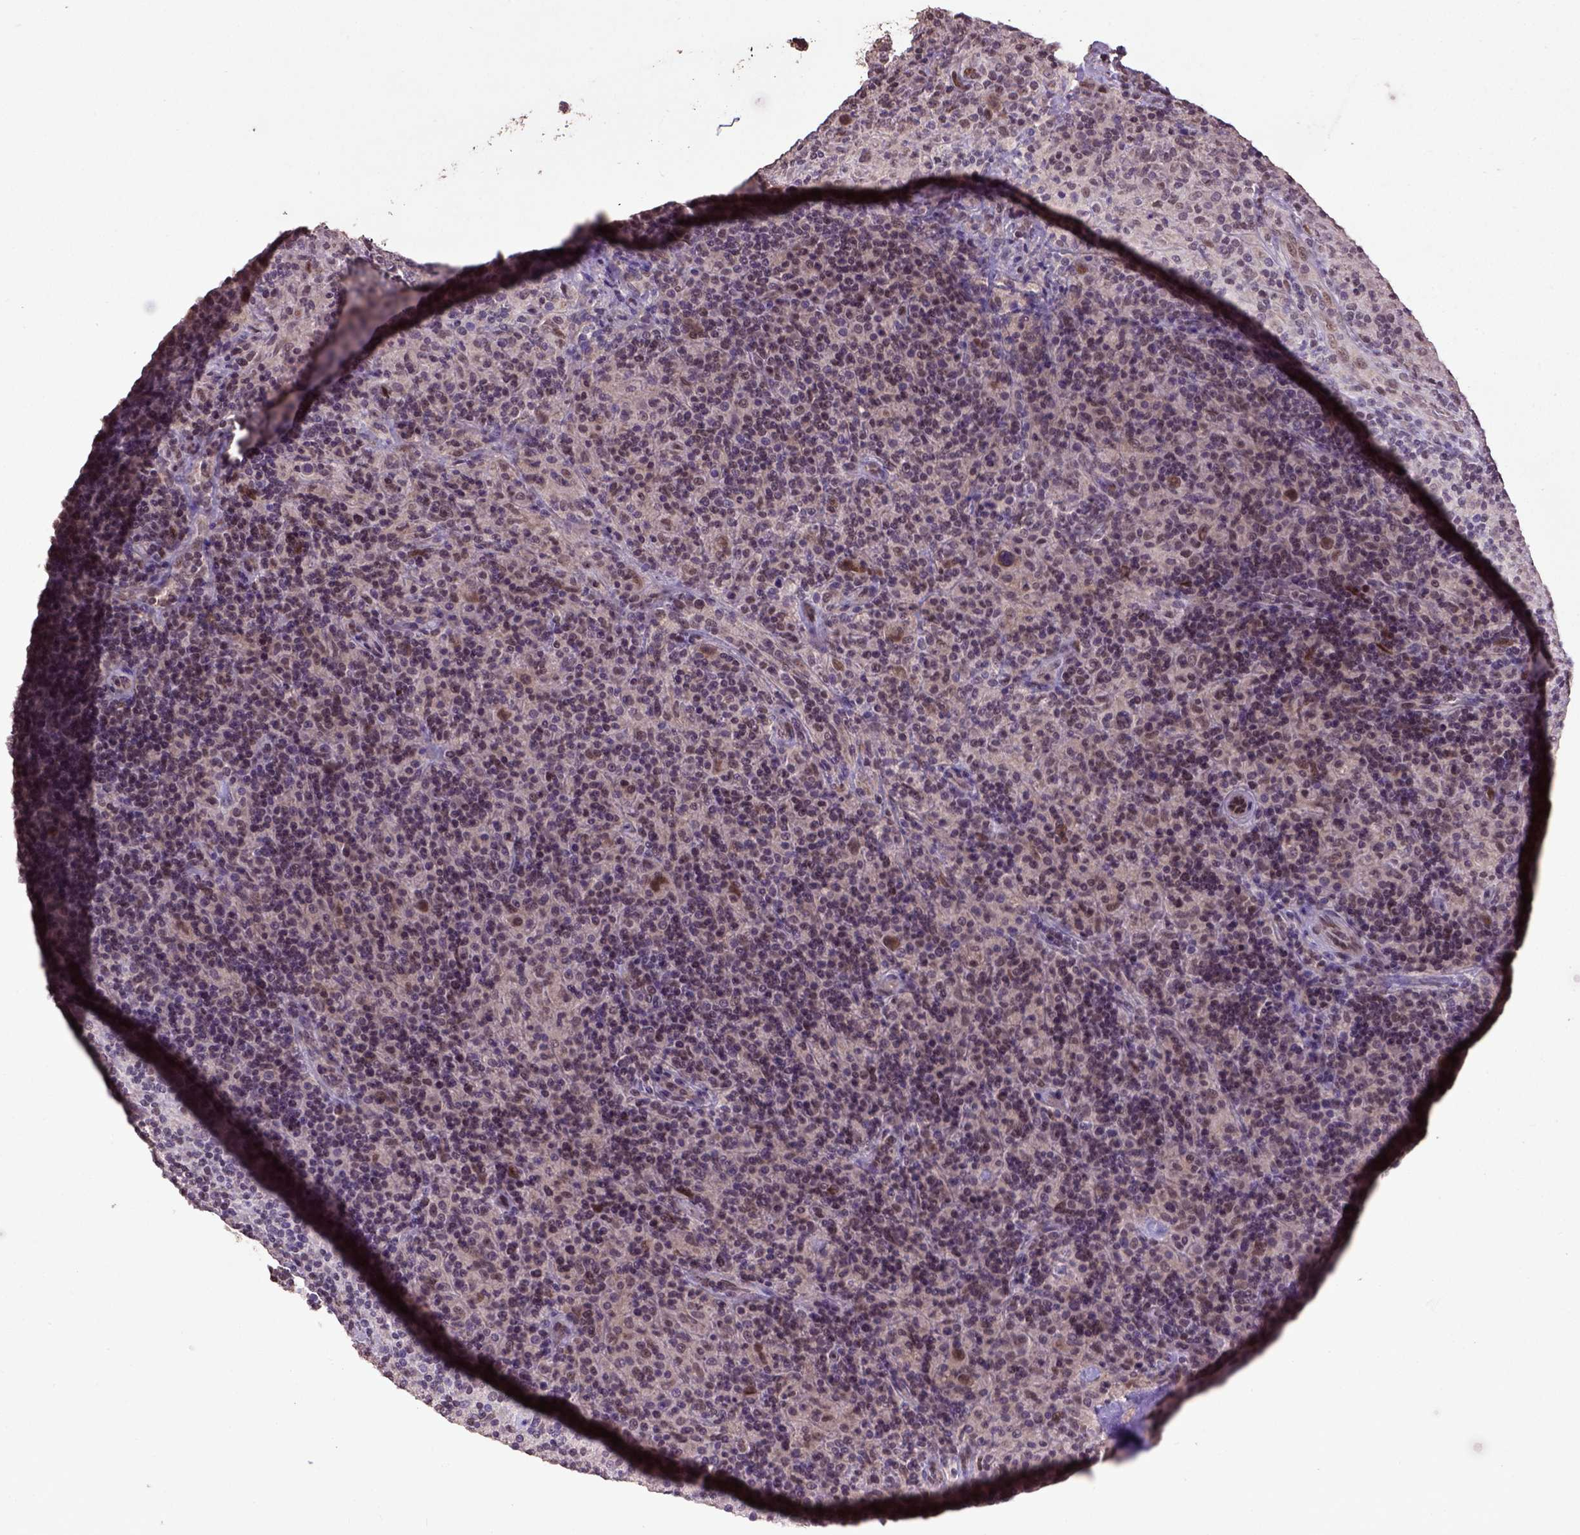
{"staining": {"intensity": "moderate", "quantity": ">75%", "location": "nuclear"}, "tissue": "lymphoma", "cell_type": "Tumor cells", "image_type": "cancer", "snomed": [{"axis": "morphology", "description": "Hodgkin's disease, NOS"}, {"axis": "topography", "description": "Lymph node"}], "caption": "Hodgkin's disease stained with a protein marker shows moderate staining in tumor cells.", "gene": "UBA3", "patient": {"sex": "male", "age": 70}}